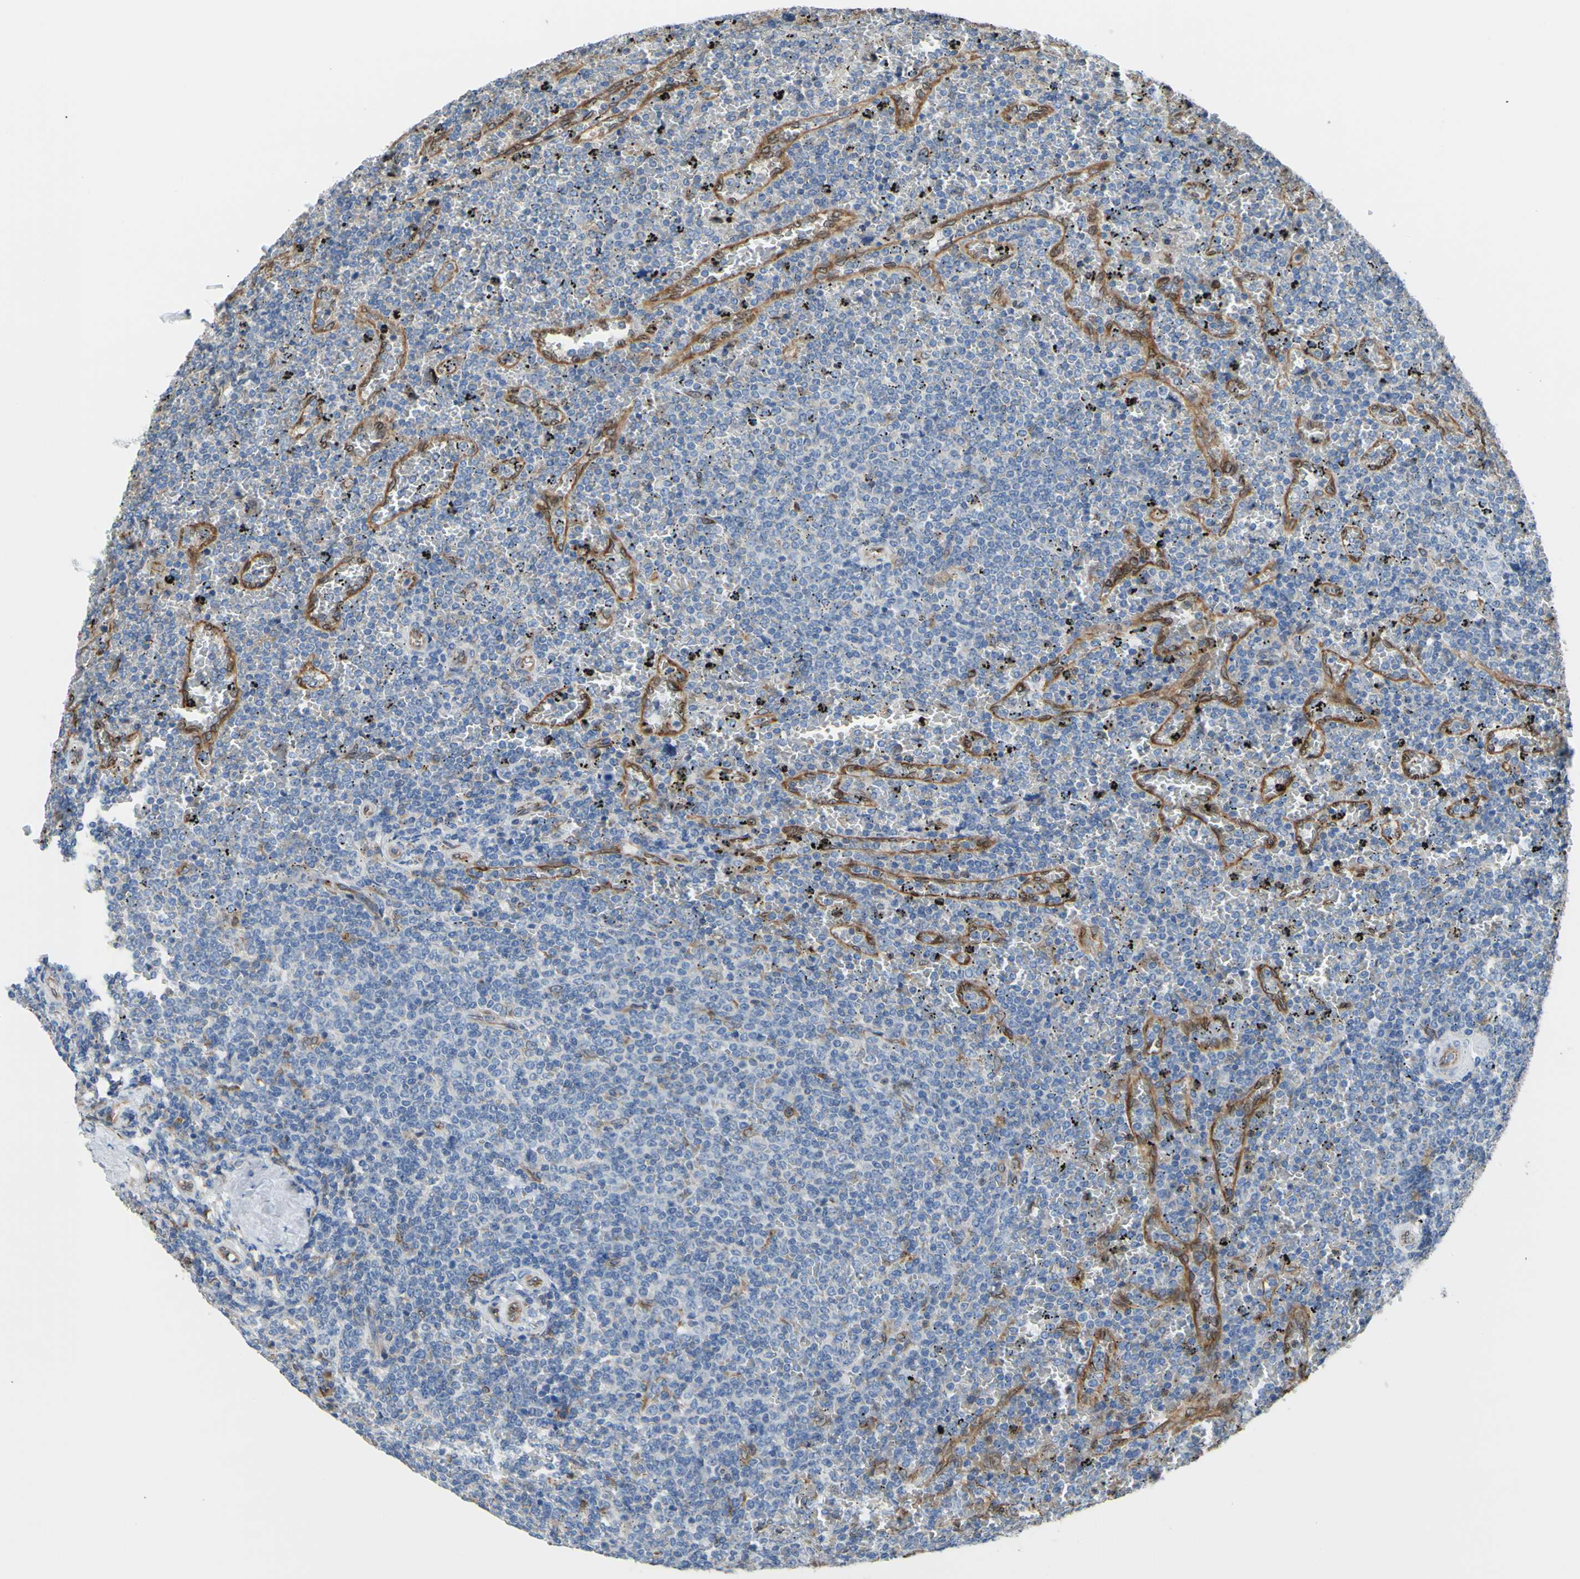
{"staining": {"intensity": "negative", "quantity": "none", "location": "none"}, "tissue": "lymphoma", "cell_type": "Tumor cells", "image_type": "cancer", "snomed": [{"axis": "morphology", "description": "Malignant lymphoma, non-Hodgkin's type, Low grade"}, {"axis": "topography", "description": "Spleen"}], "caption": "This is a photomicrograph of immunohistochemistry (IHC) staining of low-grade malignant lymphoma, non-Hodgkin's type, which shows no positivity in tumor cells.", "gene": "MGST2", "patient": {"sex": "female", "age": 77}}